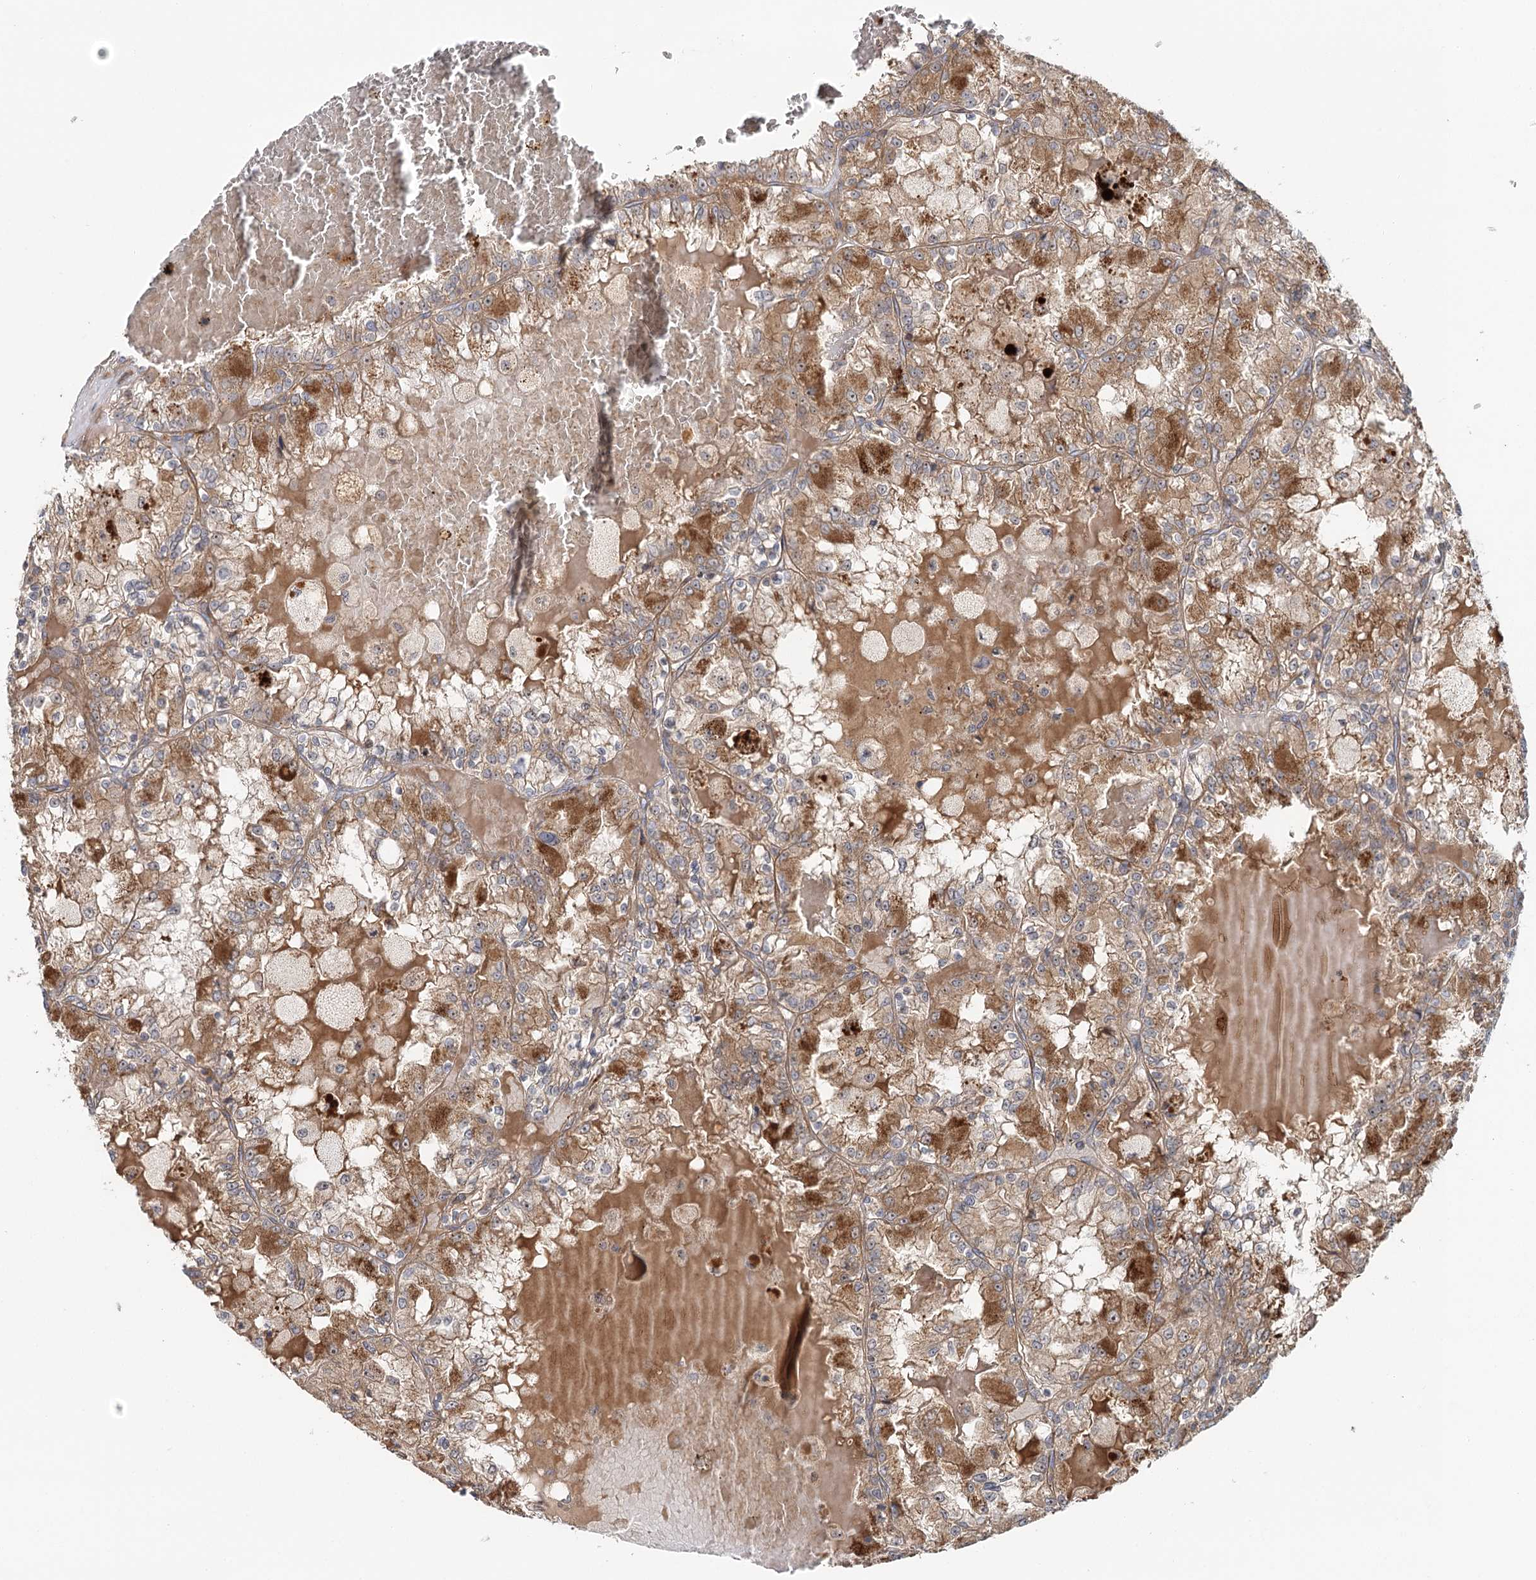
{"staining": {"intensity": "moderate", "quantity": ">75%", "location": "cytoplasmic/membranous,nuclear"}, "tissue": "renal cancer", "cell_type": "Tumor cells", "image_type": "cancer", "snomed": [{"axis": "morphology", "description": "Adenocarcinoma, NOS"}, {"axis": "topography", "description": "Kidney"}], "caption": "A photomicrograph of renal cancer stained for a protein shows moderate cytoplasmic/membranous and nuclear brown staining in tumor cells.", "gene": "RAPGEF6", "patient": {"sex": "female", "age": 56}}